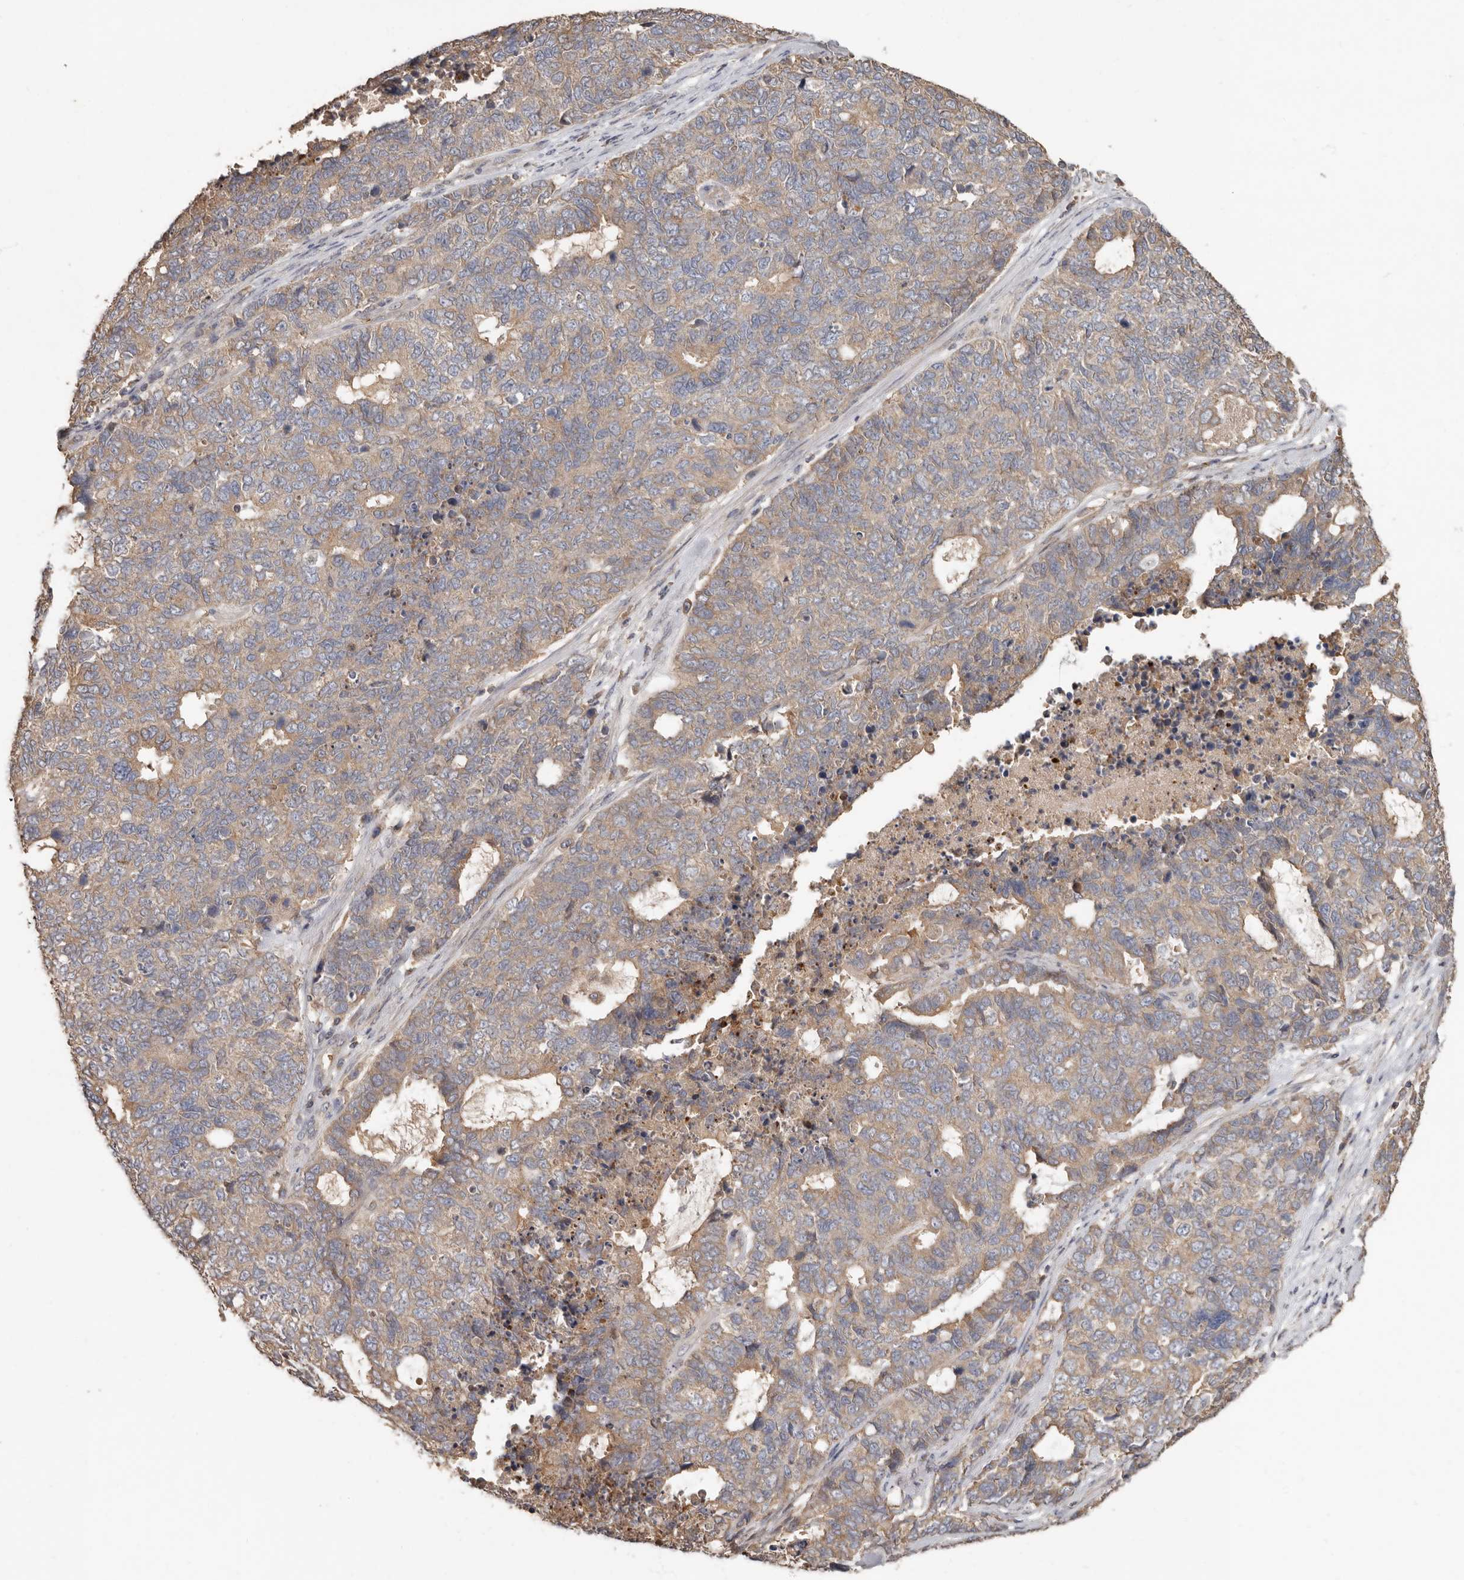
{"staining": {"intensity": "weak", "quantity": ">75%", "location": "cytoplasmic/membranous"}, "tissue": "cervical cancer", "cell_type": "Tumor cells", "image_type": "cancer", "snomed": [{"axis": "morphology", "description": "Squamous cell carcinoma, NOS"}, {"axis": "topography", "description": "Cervix"}], "caption": "Immunohistochemical staining of human cervical cancer (squamous cell carcinoma) displays low levels of weak cytoplasmic/membranous expression in approximately >75% of tumor cells.", "gene": "KIF26B", "patient": {"sex": "female", "age": 63}}